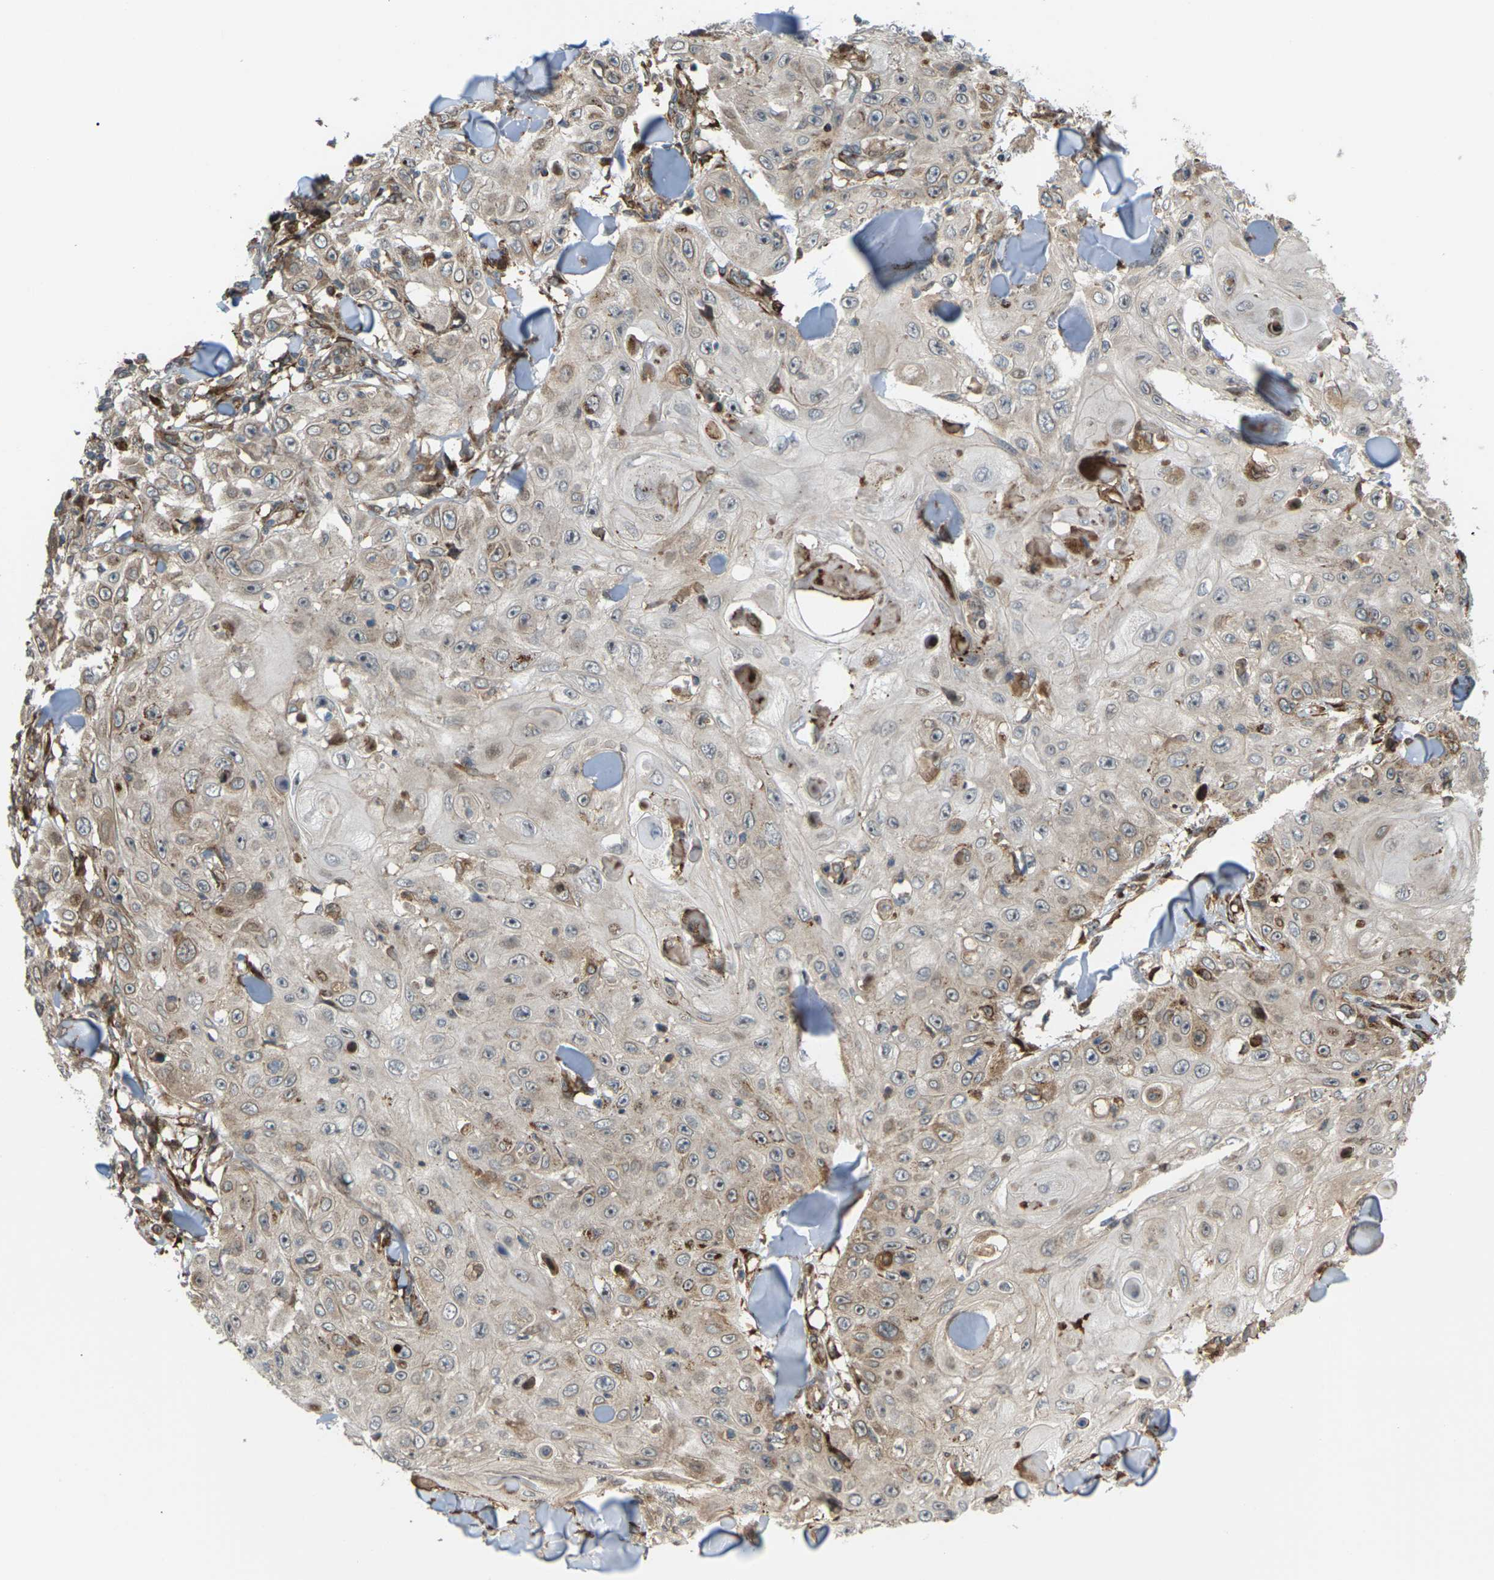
{"staining": {"intensity": "moderate", "quantity": "25%-75%", "location": "cytoplasmic/membranous"}, "tissue": "skin cancer", "cell_type": "Tumor cells", "image_type": "cancer", "snomed": [{"axis": "morphology", "description": "Squamous cell carcinoma, NOS"}, {"axis": "topography", "description": "Skin"}], "caption": "Brown immunohistochemical staining in skin cancer (squamous cell carcinoma) demonstrates moderate cytoplasmic/membranous staining in about 25%-75% of tumor cells.", "gene": "ROBO1", "patient": {"sex": "male", "age": 86}}